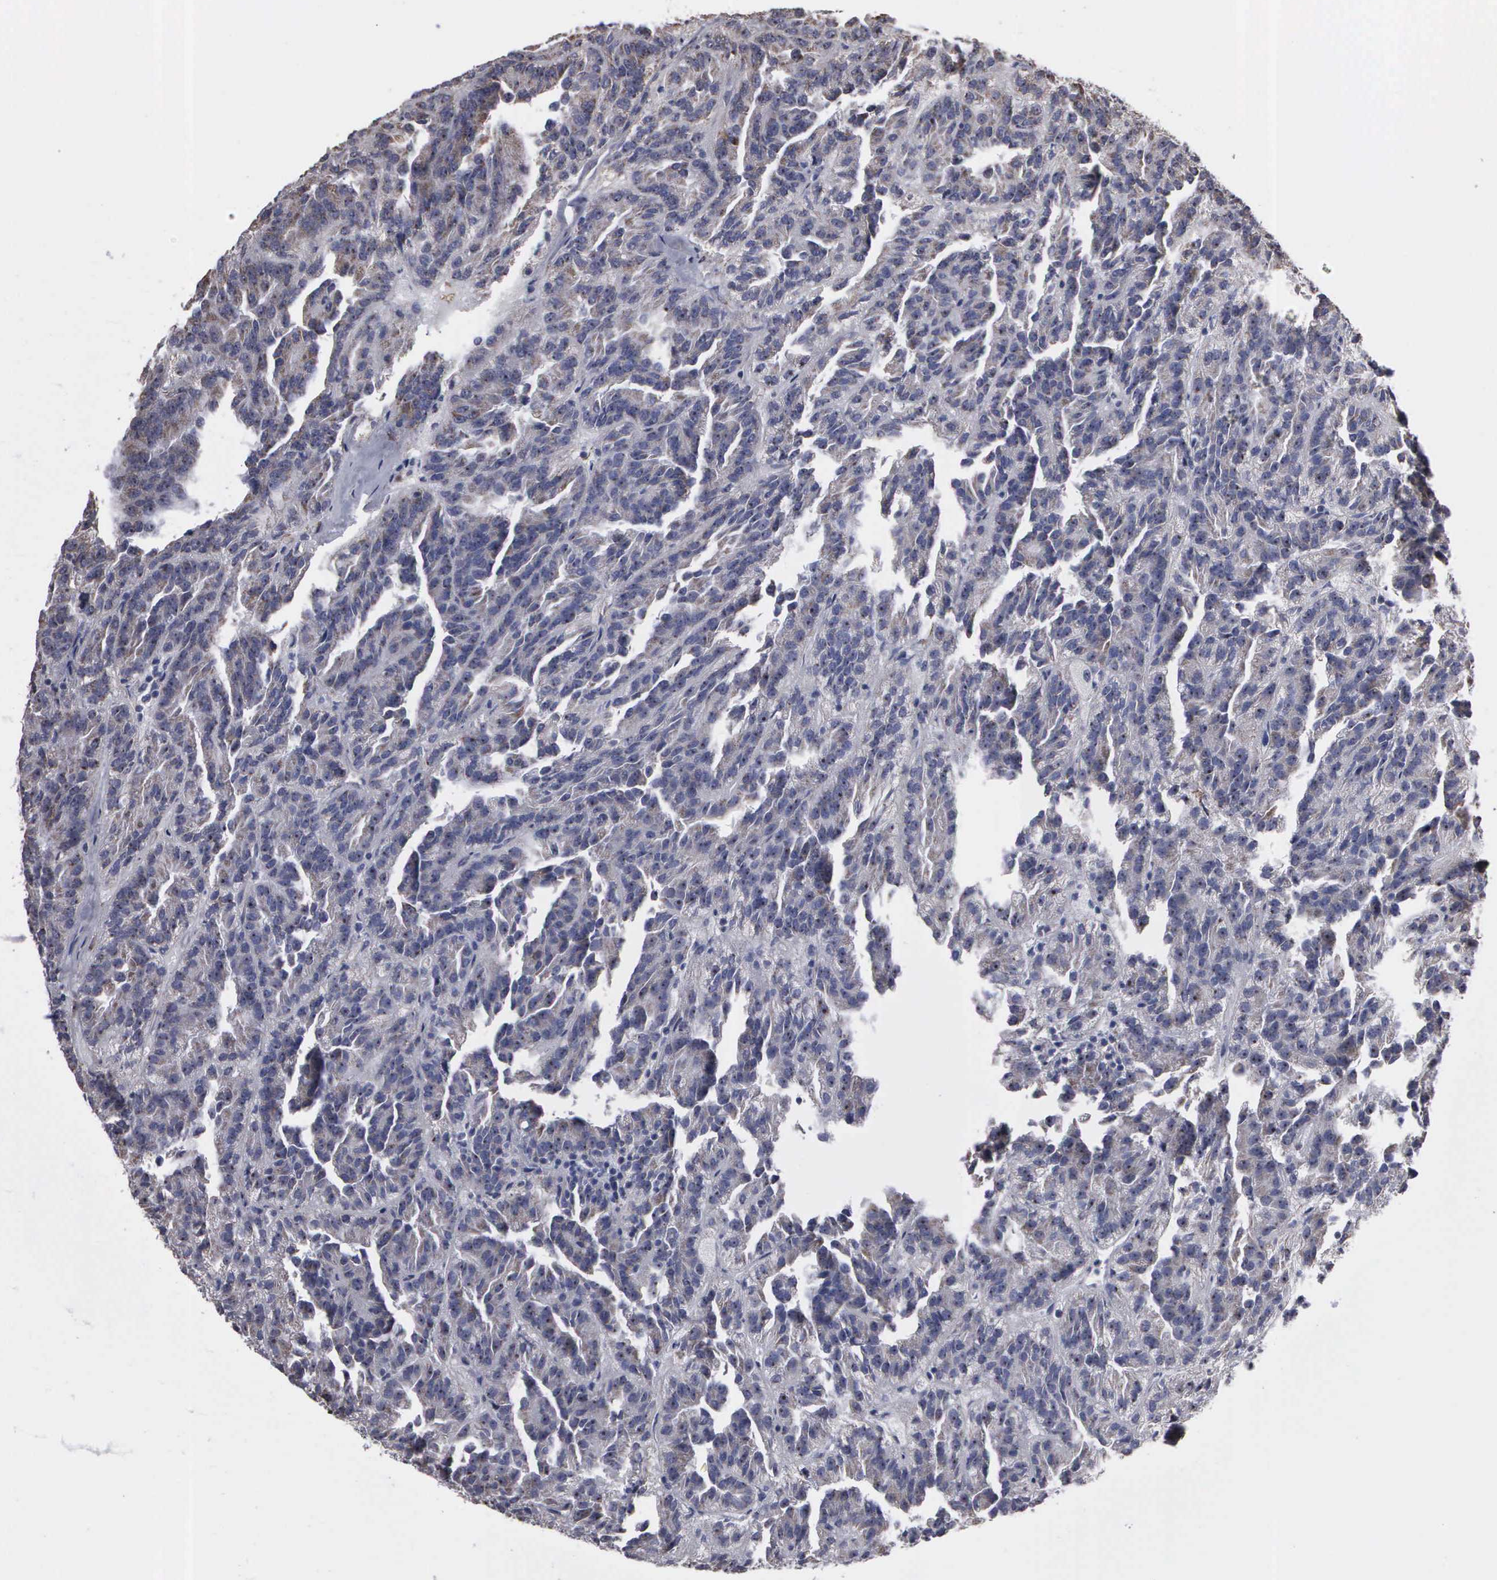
{"staining": {"intensity": "weak", "quantity": "25%-75%", "location": "cytoplasmic/membranous"}, "tissue": "renal cancer", "cell_type": "Tumor cells", "image_type": "cancer", "snomed": [{"axis": "morphology", "description": "Adenocarcinoma, NOS"}, {"axis": "topography", "description": "Kidney"}], "caption": "Renal adenocarcinoma tissue demonstrates weak cytoplasmic/membranous staining in approximately 25%-75% of tumor cells", "gene": "NGDN", "patient": {"sex": "male", "age": 46}}